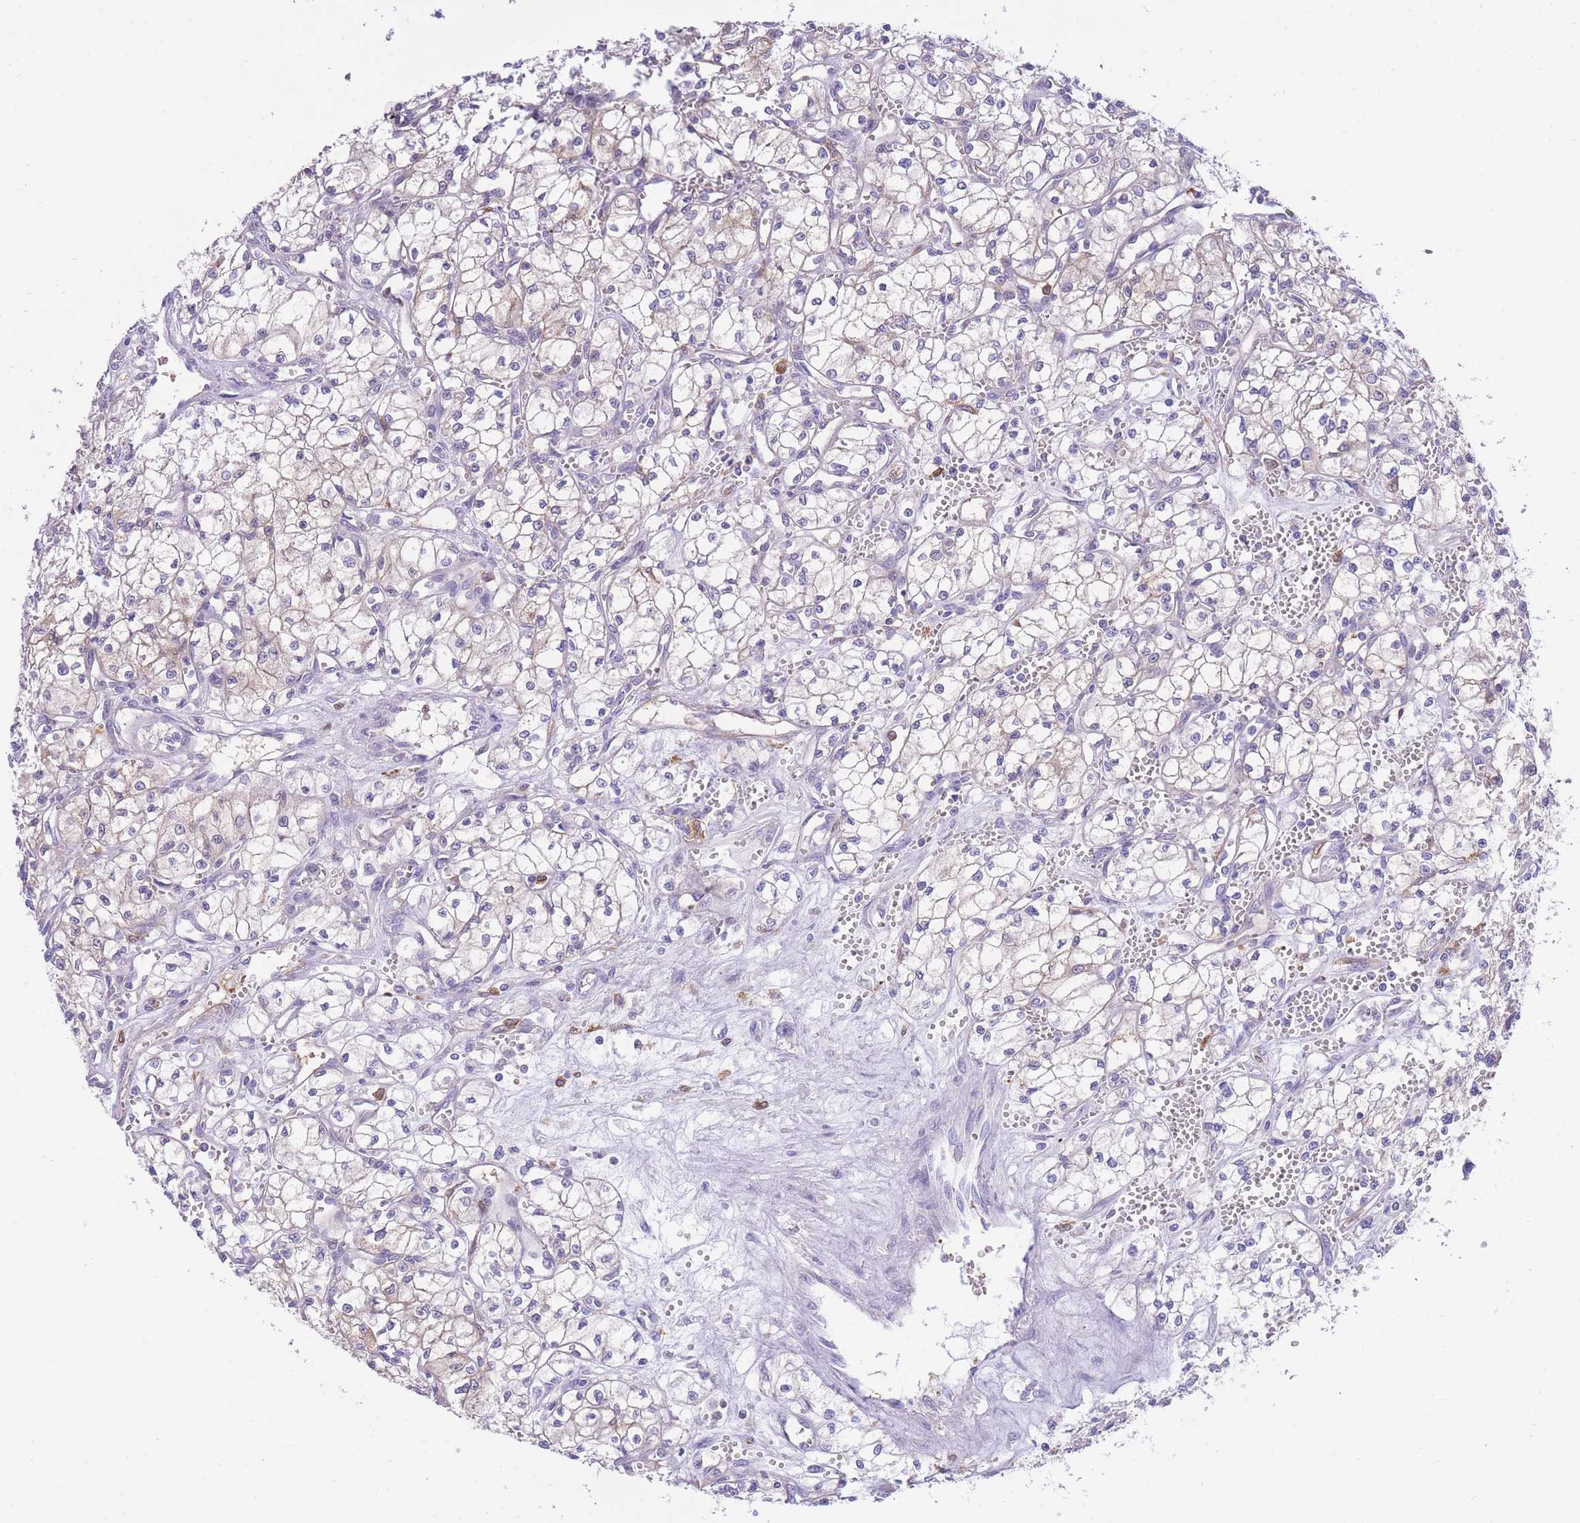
{"staining": {"intensity": "weak", "quantity": "<25%", "location": "cytoplasmic/membranous"}, "tissue": "renal cancer", "cell_type": "Tumor cells", "image_type": "cancer", "snomed": [{"axis": "morphology", "description": "Adenocarcinoma, NOS"}, {"axis": "topography", "description": "Kidney"}], "caption": "Immunohistochemistry (IHC) micrograph of human adenocarcinoma (renal) stained for a protein (brown), which demonstrates no positivity in tumor cells.", "gene": "NAMPT", "patient": {"sex": "male", "age": 59}}